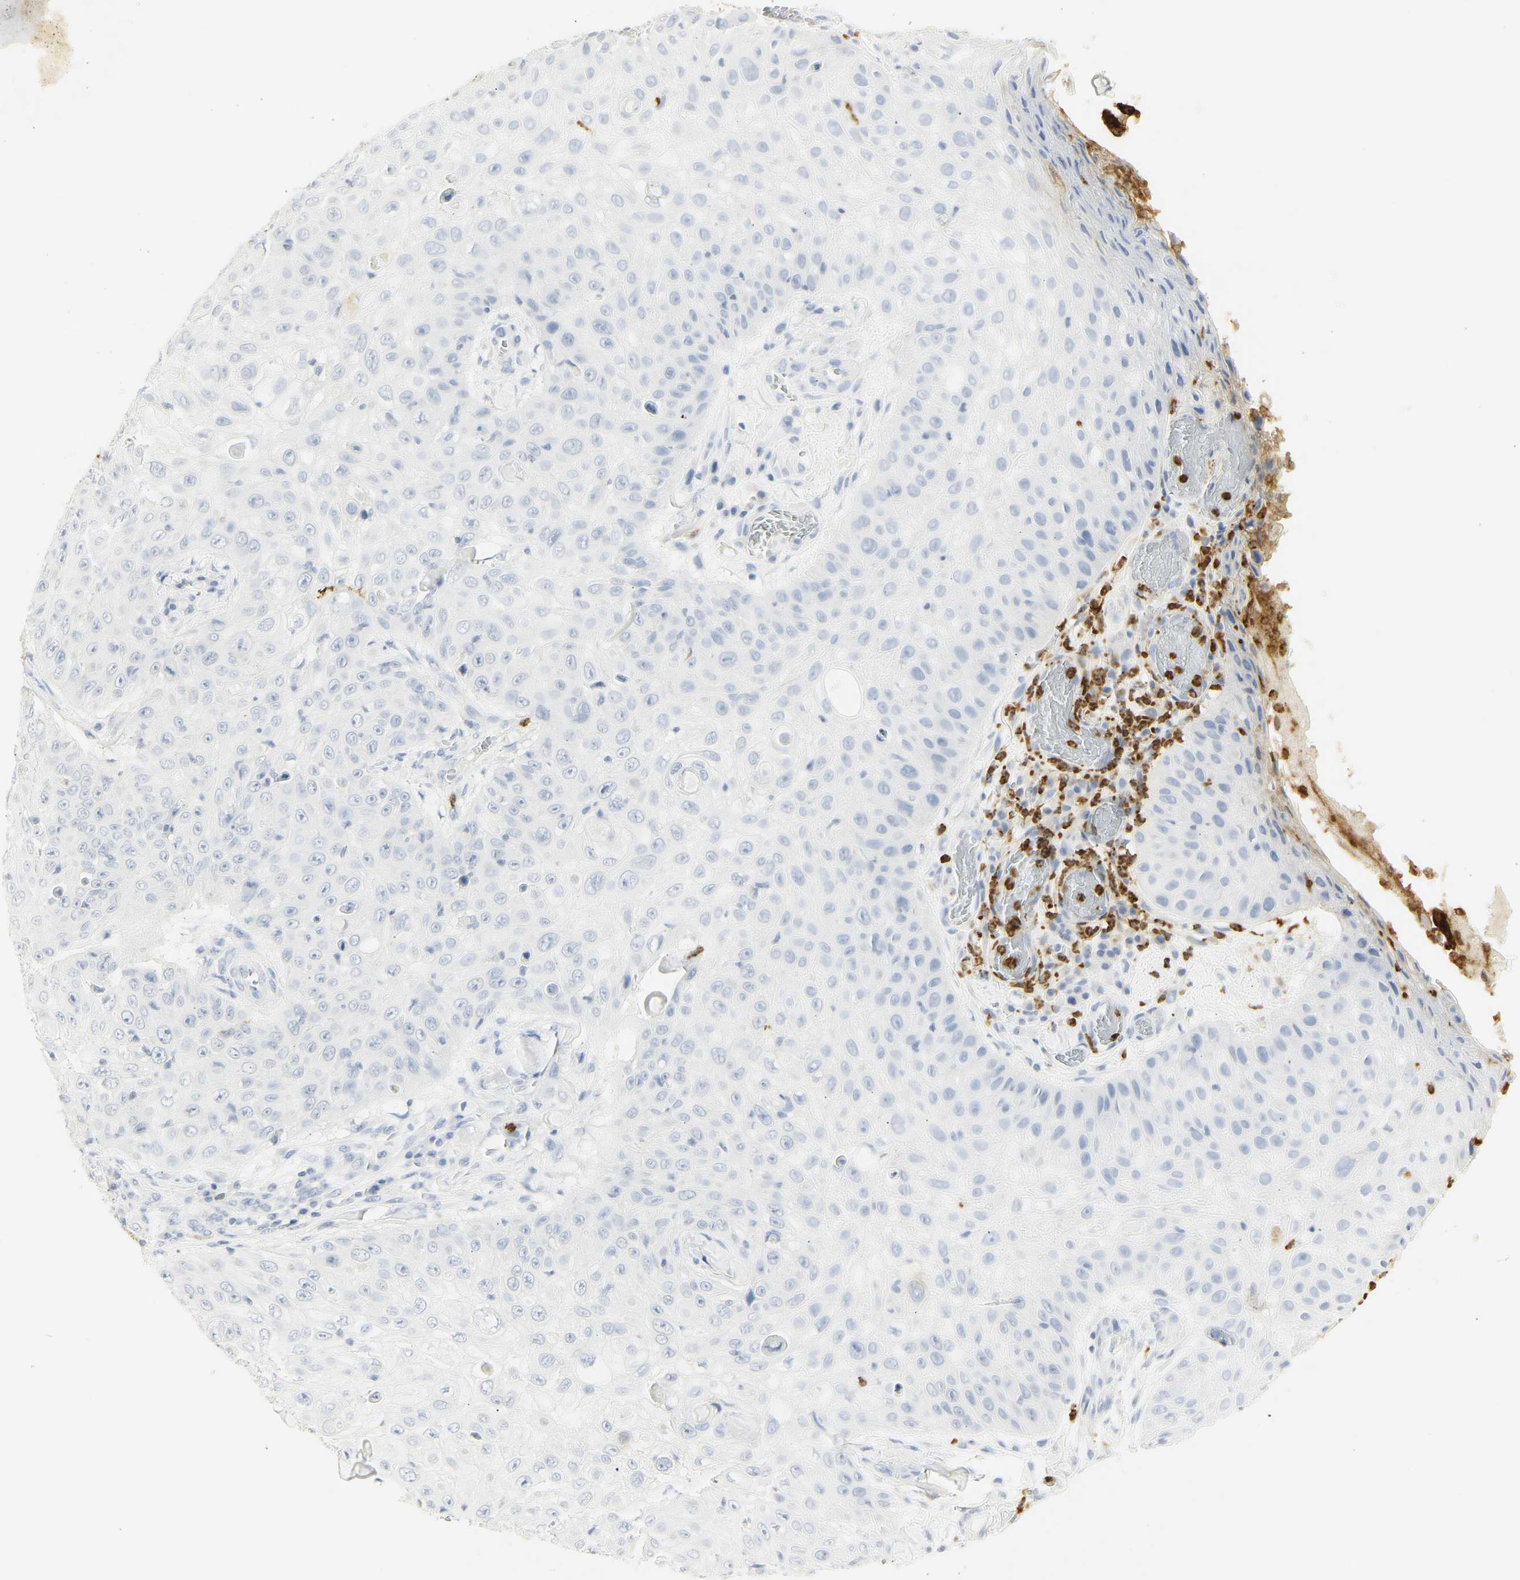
{"staining": {"intensity": "negative", "quantity": "none", "location": "none"}, "tissue": "skin cancer", "cell_type": "Tumor cells", "image_type": "cancer", "snomed": [{"axis": "morphology", "description": "Squamous cell carcinoma, NOS"}, {"axis": "topography", "description": "Skin"}], "caption": "DAB (3,3'-diaminobenzidine) immunohistochemical staining of skin cancer (squamous cell carcinoma) reveals no significant staining in tumor cells.", "gene": "CEACAM5", "patient": {"sex": "male", "age": 86}}